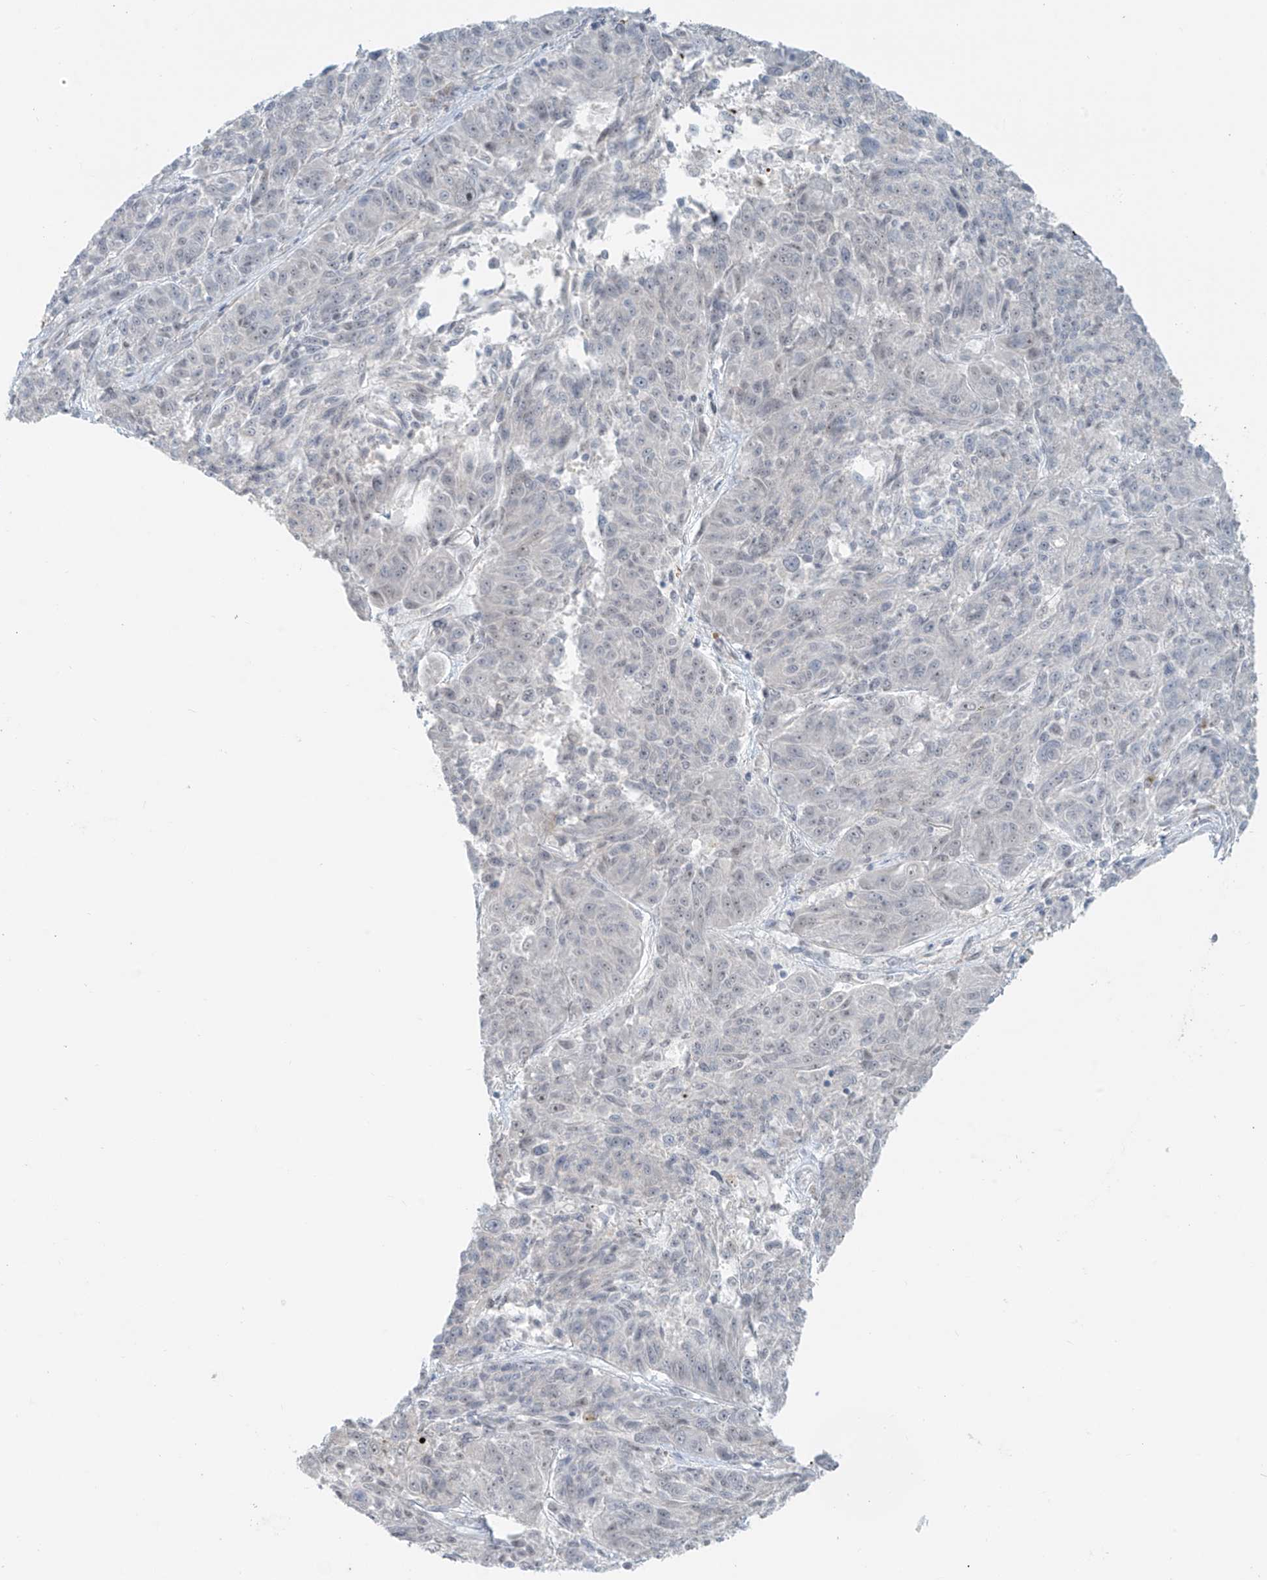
{"staining": {"intensity": "negative", "quantity": "none", "location": "none"}, "tissue": "melanoma", "cell_type": "Tumor cells", "image_type": "cancer", "snomed": [{"axis": "morphology", "description": "Malignant melanoma, NOS"}, {"axis": "topography", "description": "Skin"}], "caption": "A high-resolution image shows immunohistochemistry staining of malignant melanoma, which reveals no significant positivity in tumor cells. (Stains: DAB (3,3'-diaminobenzidine) immunohistochemistry with hematoxylin counter stain, Microscopy: brightfield microscopy at high magnification).", "gene": "RASGEF1A", "patient": {"sex": "male", "age": 53}}